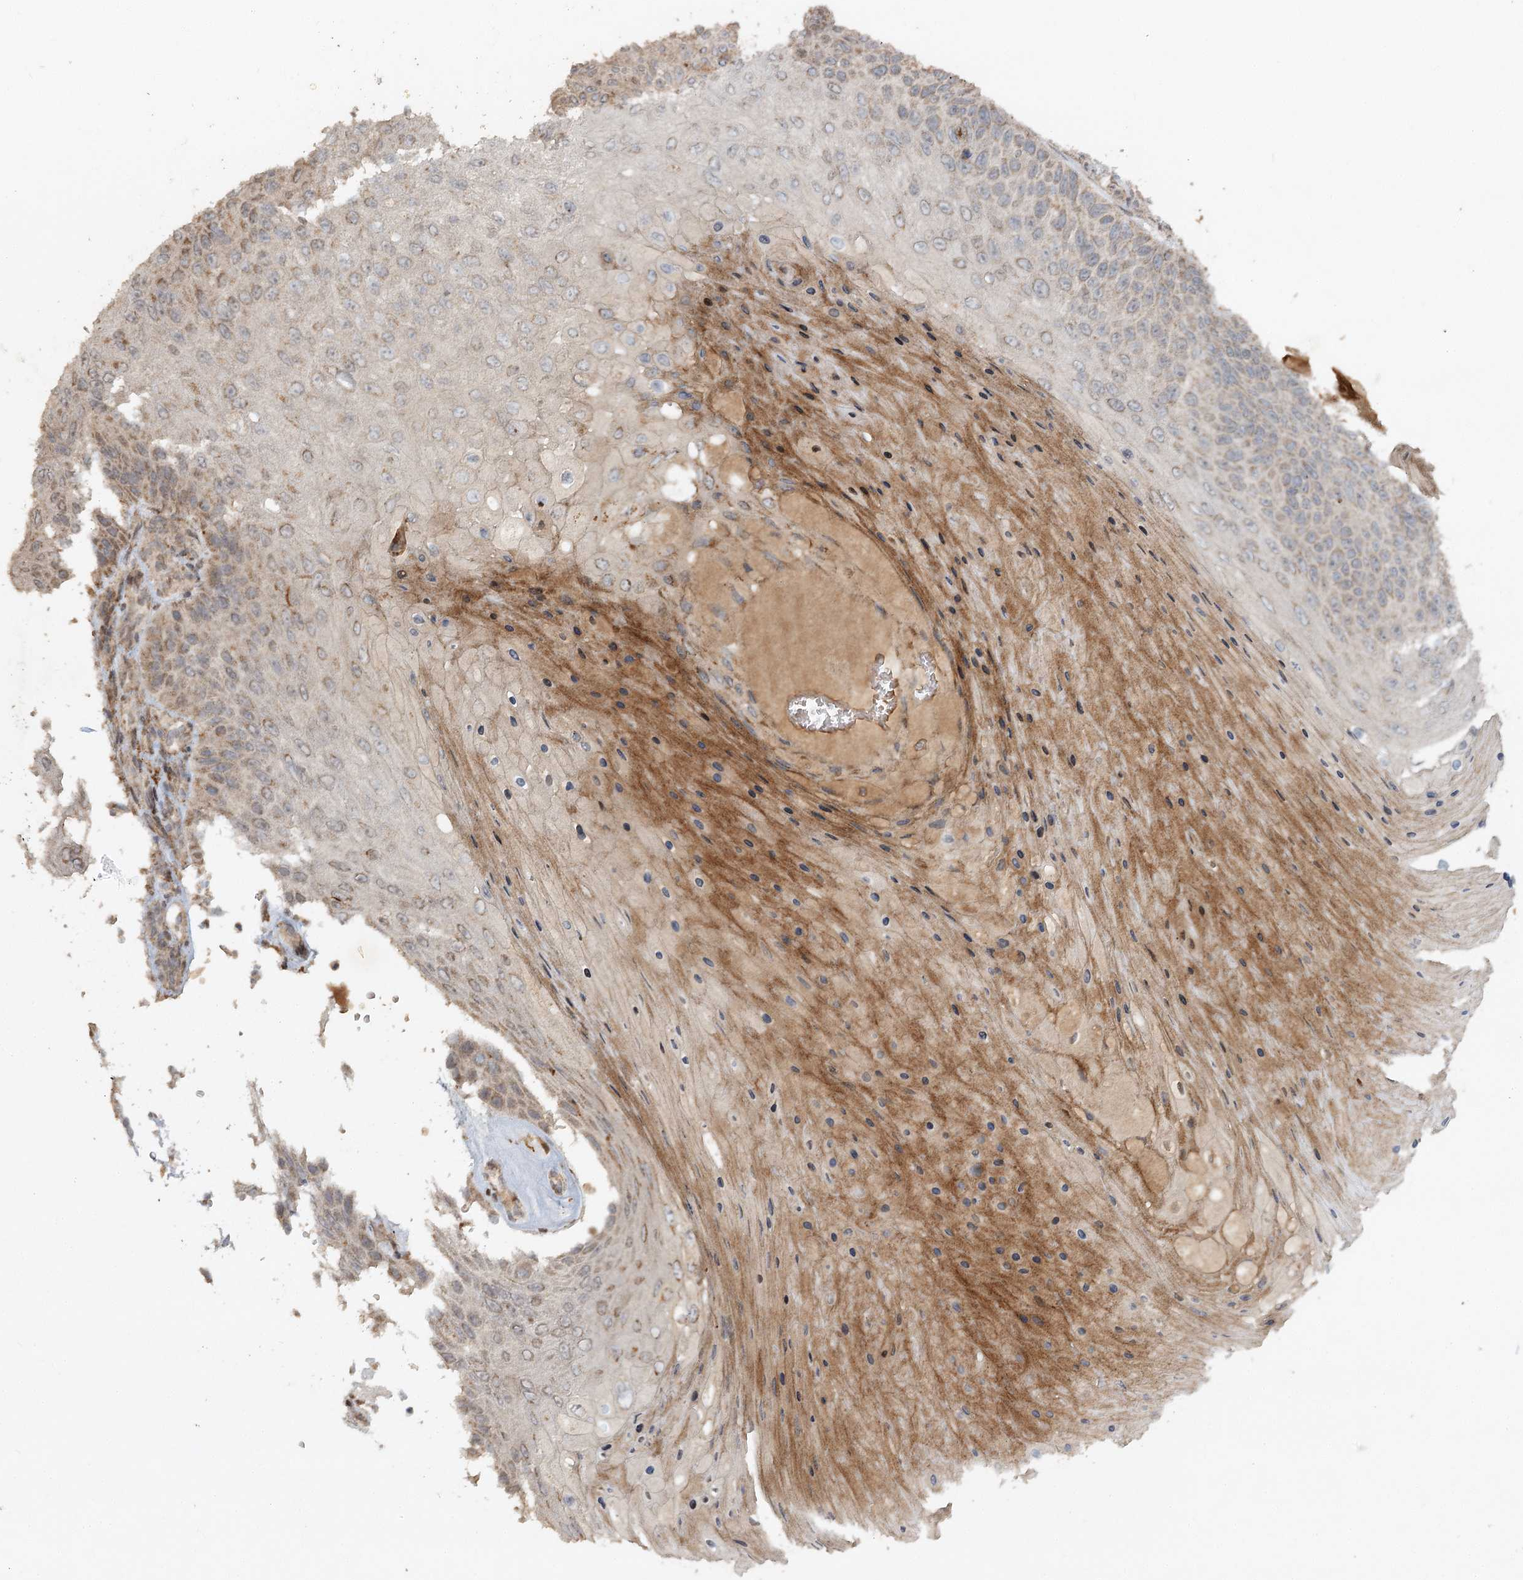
{"staining": {"intensity": "weak", "quantity": "<25%", "location": "cytoplasmic/membranous"}, "tissue": "skin cancer", "cell_type": "Tumor cells", "image_type": "cancer", "snomed": [{"axis": "morphology", "description": "Squamous cell carcinoma, NOS"}, {"axis": "topography", "description": "Skin"}], "caption": "Tumor cells show no significant protein staining in squamous cell carcinoma (skin).", "gene": "KBTBD4", "patient": {"sex": "female", "age": 88}}